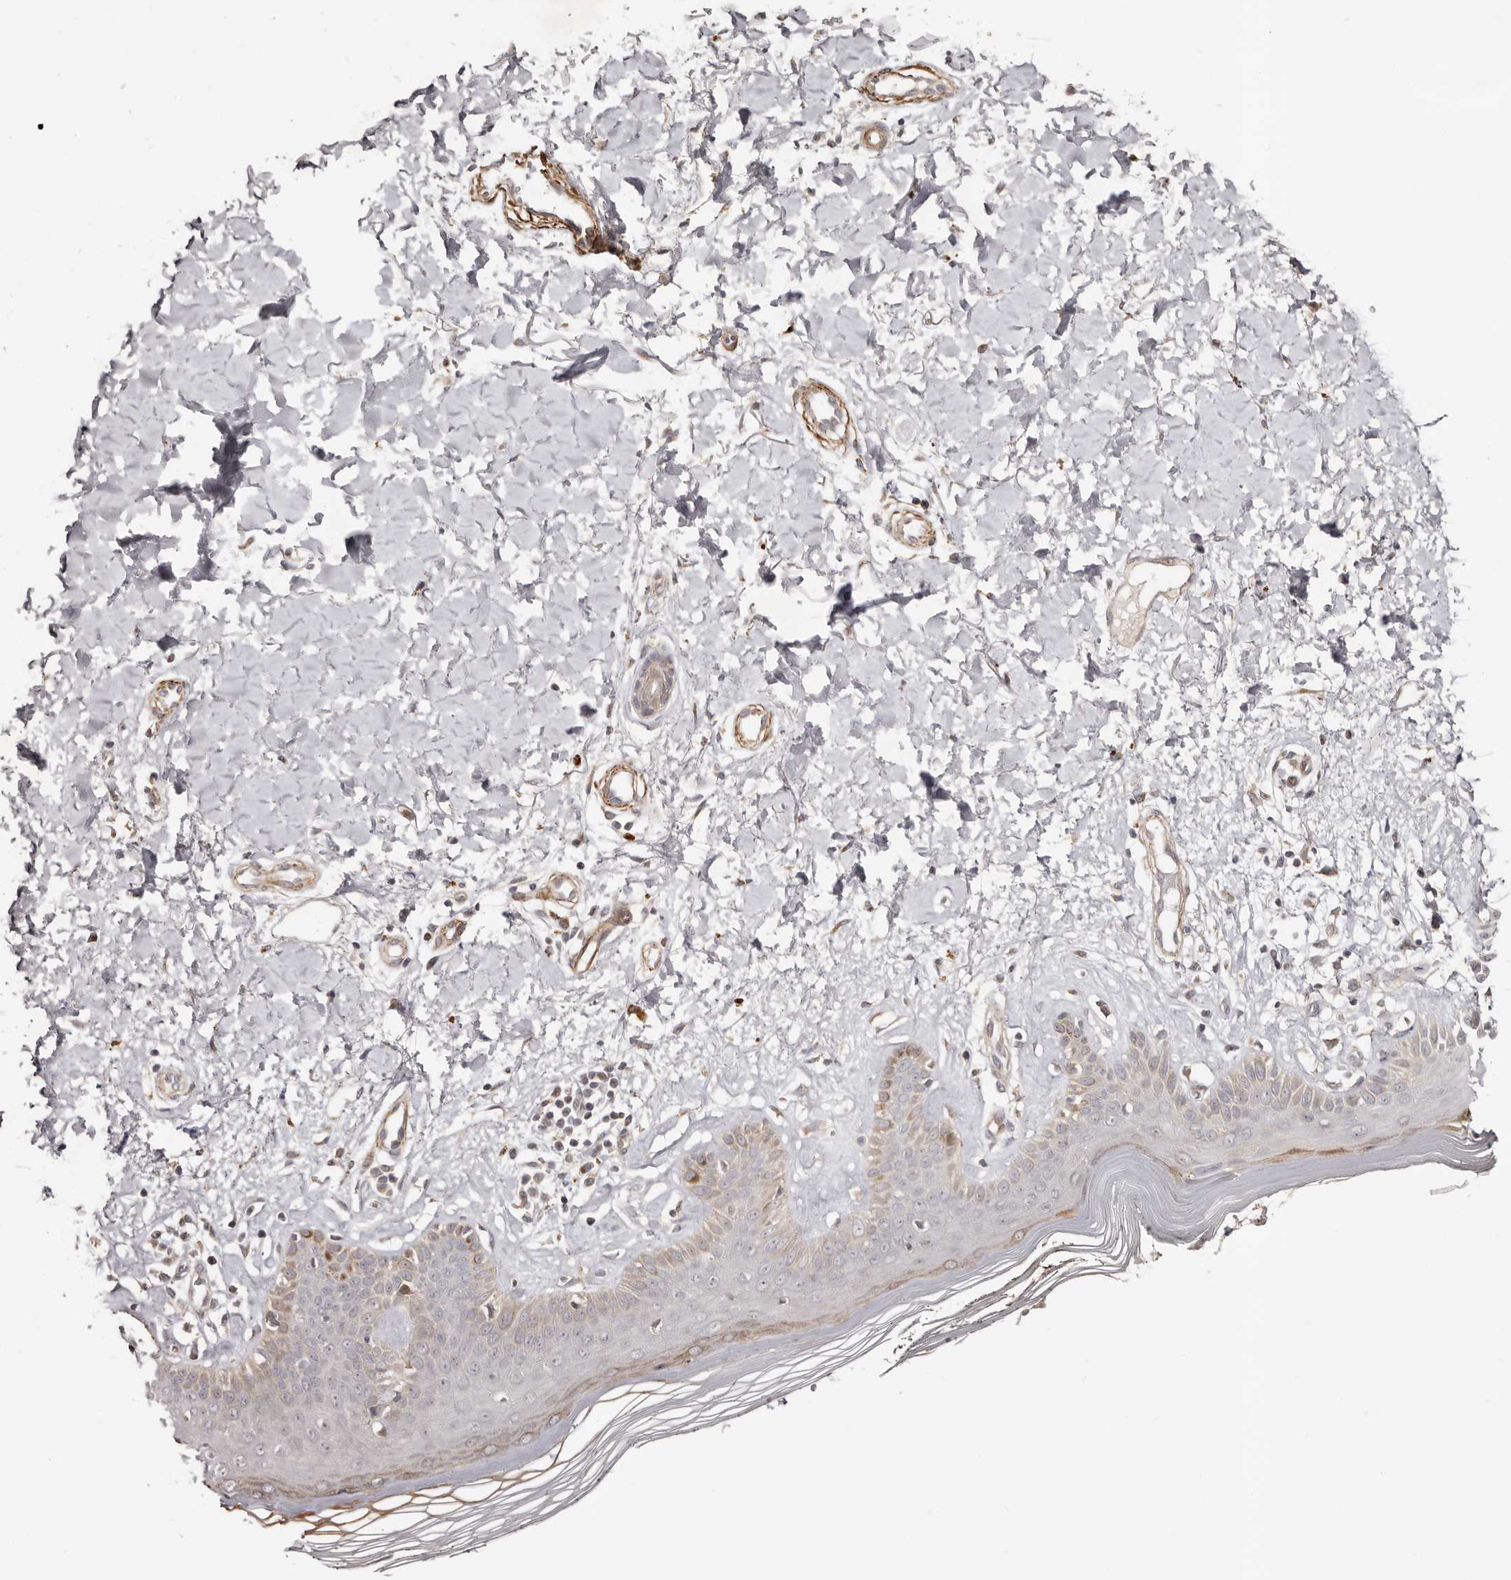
{"staining": {"intensity": "negative", "quantity": "none", "location": "none"}, "tissue": "skin", "cell_type": "Fibroblasts", "image_type": "normal", "snomed": [{"axis": "morphology", "description": "Normal tissue, NOS"}, {"axis": "topography", "description": "Skin"}], "caption": "IHC of normal skin shows no positivity in fibroblasts. (DAB (3,3'-diaminobenzidine) IHC visualized using brightfield microscopy, high magnification).", "gene": "MICAL2", "patient": {"sex": "female", "age": 64}}